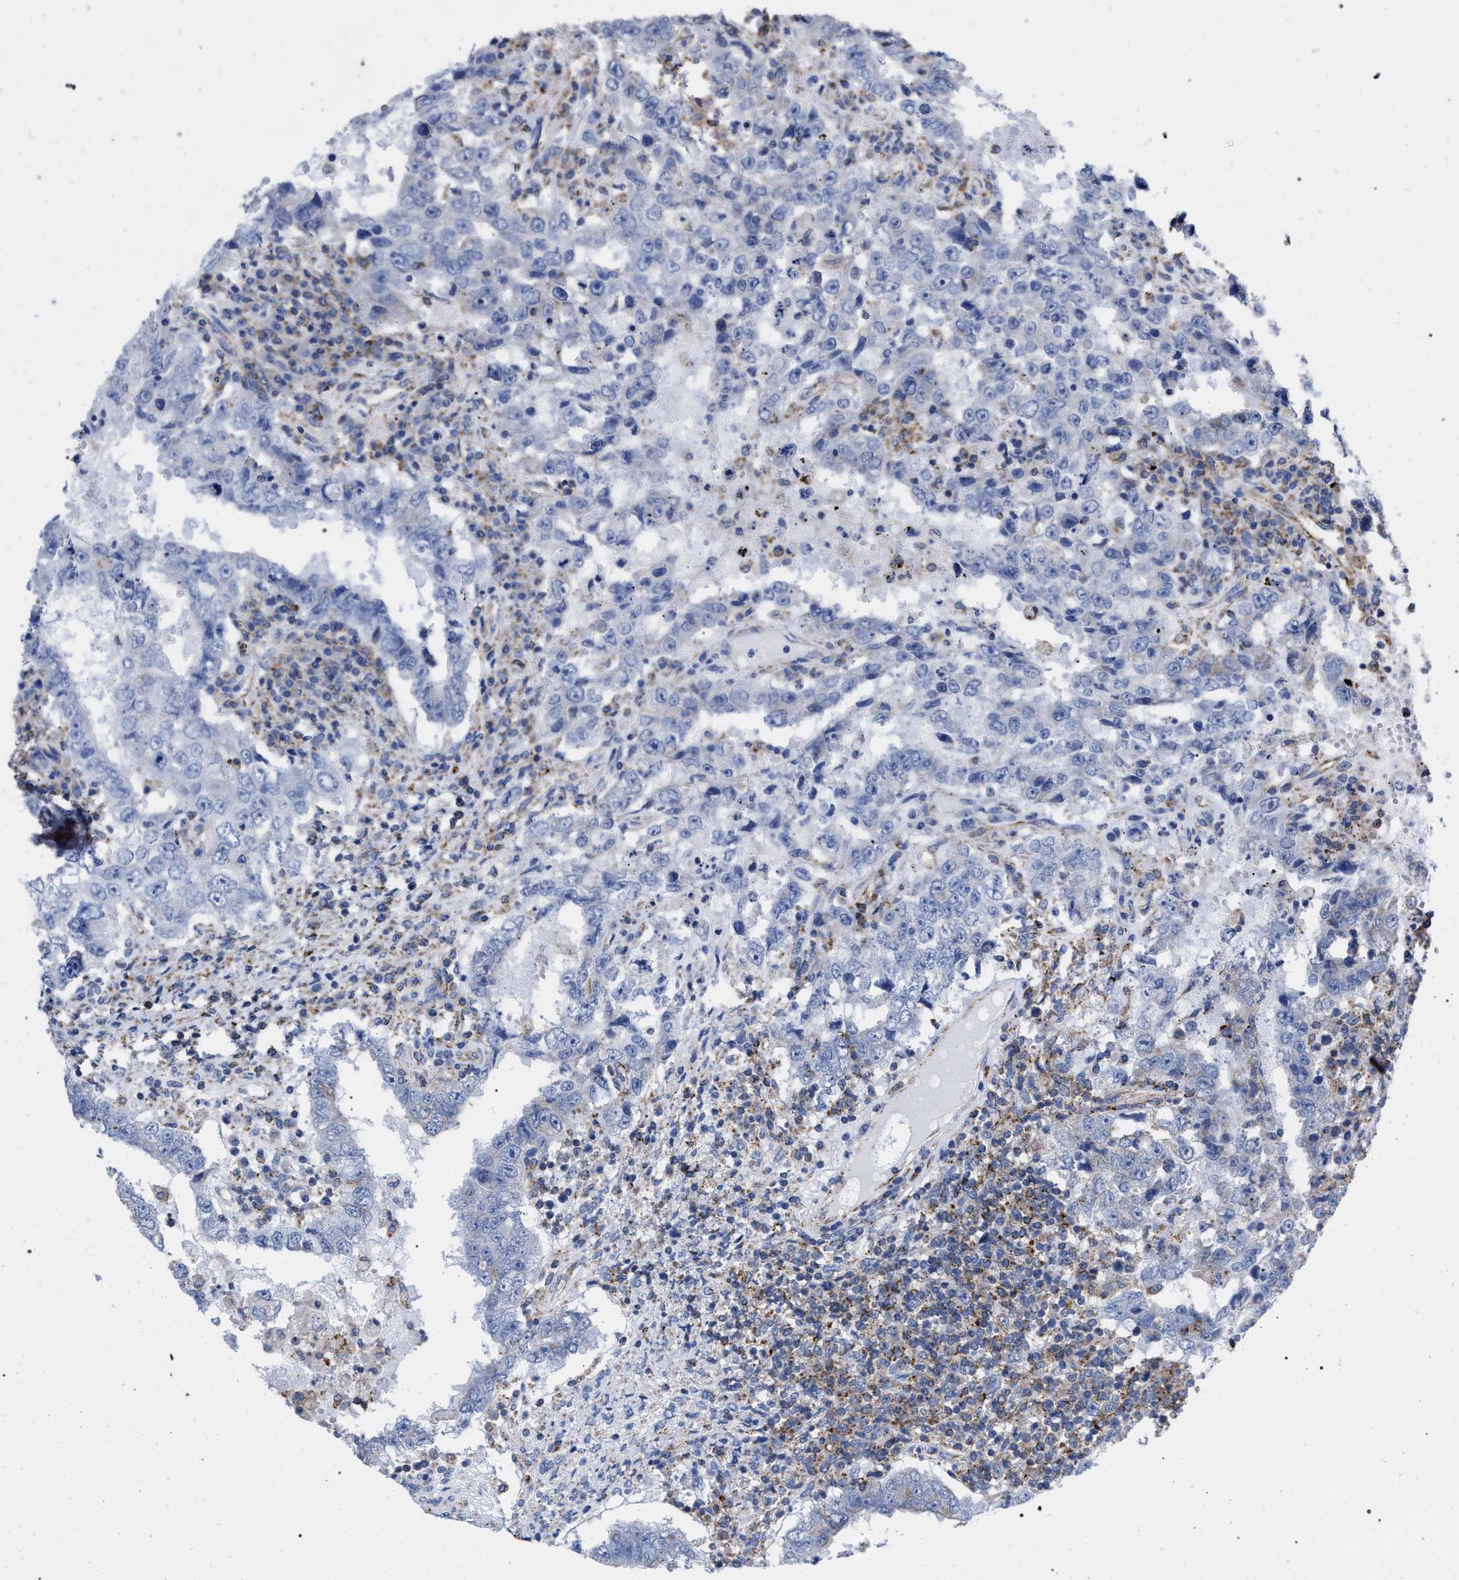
{"staining": {"intensity": "weak", "quantity": "<25%", "location": "cytoplasmic/membranous"}, "tissue": "testis cancer", "cell_type": "Tumor cells", "image_type": "cancer", "snomed": [{"axis": "morphology", "description": "Carcinoma, Embryonal, NOS"}, {"axis": "topography", "description": "Testis"}], "caption": "Immunohistochemistry (IHC) histopathology image of testis cancer stained for a protein (brown), which exhibits no positivity in tumor cells.", "gene": "ACADS", "patient": {"sex": "male", "age": 26}}